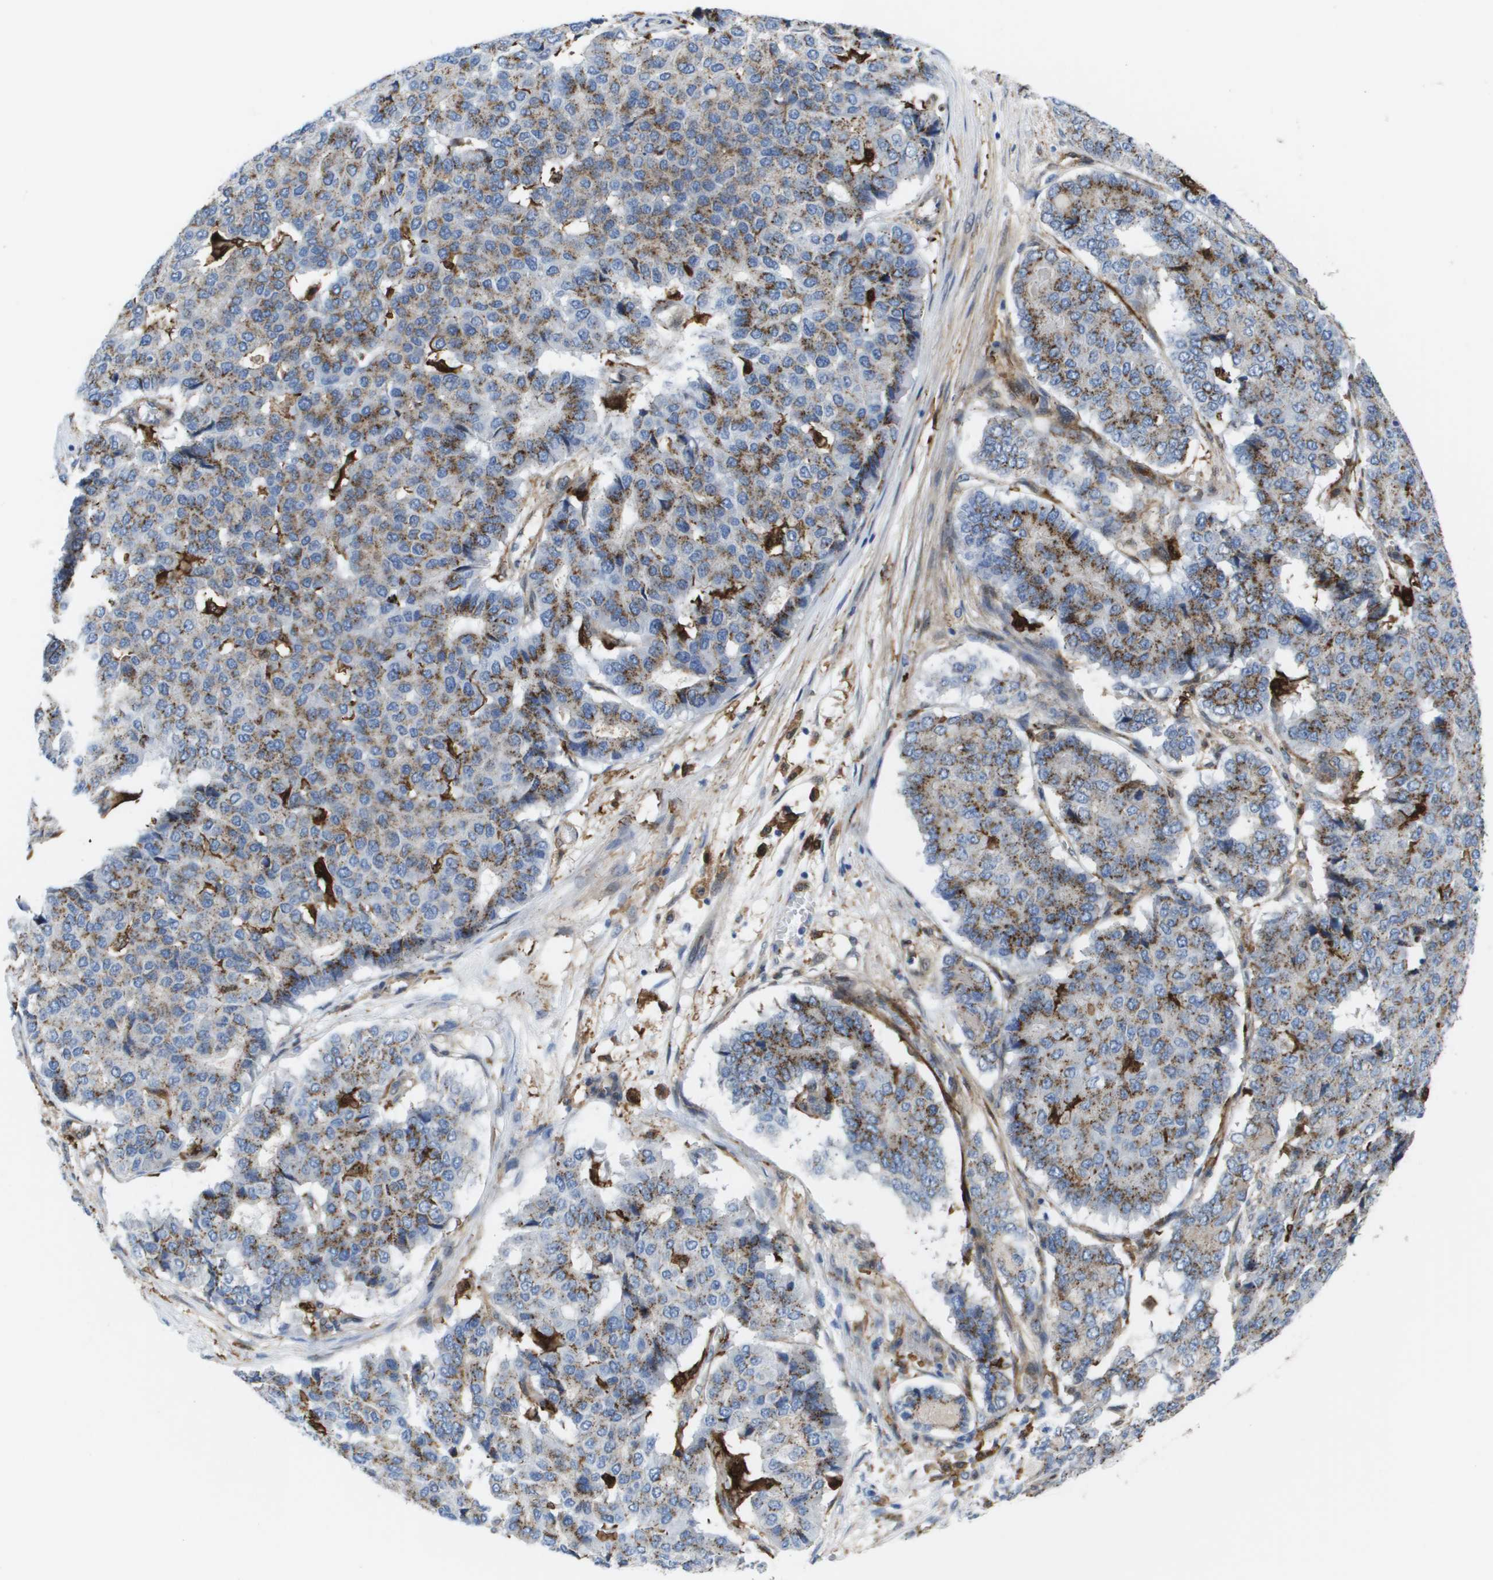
{"staining": {"intensity": "moderate", "quantity": ">75%", "location": "cytoplasmic/membranous"}, "tissue": "pancreatic cancer", "cell_type": "Tumor cells", "image_type": "cancer", "snomed": [{"axis": "morphology", "description": "Adenocarcinoma, NOS"}, {"axis": "topography", "description": "Pancreas"}], "caption": "Immunohistochemistry of human pancreatic cancer (adenocarcinoma) exhibits medium levels of moderate cytoplasmic/membranous staining in approximately >75% of tumor cells. The protein is shown in brown color, while the nuclei are stained blue.", "gene": "SLC37A2", "patient": {"sex": "male", "age": 50}}